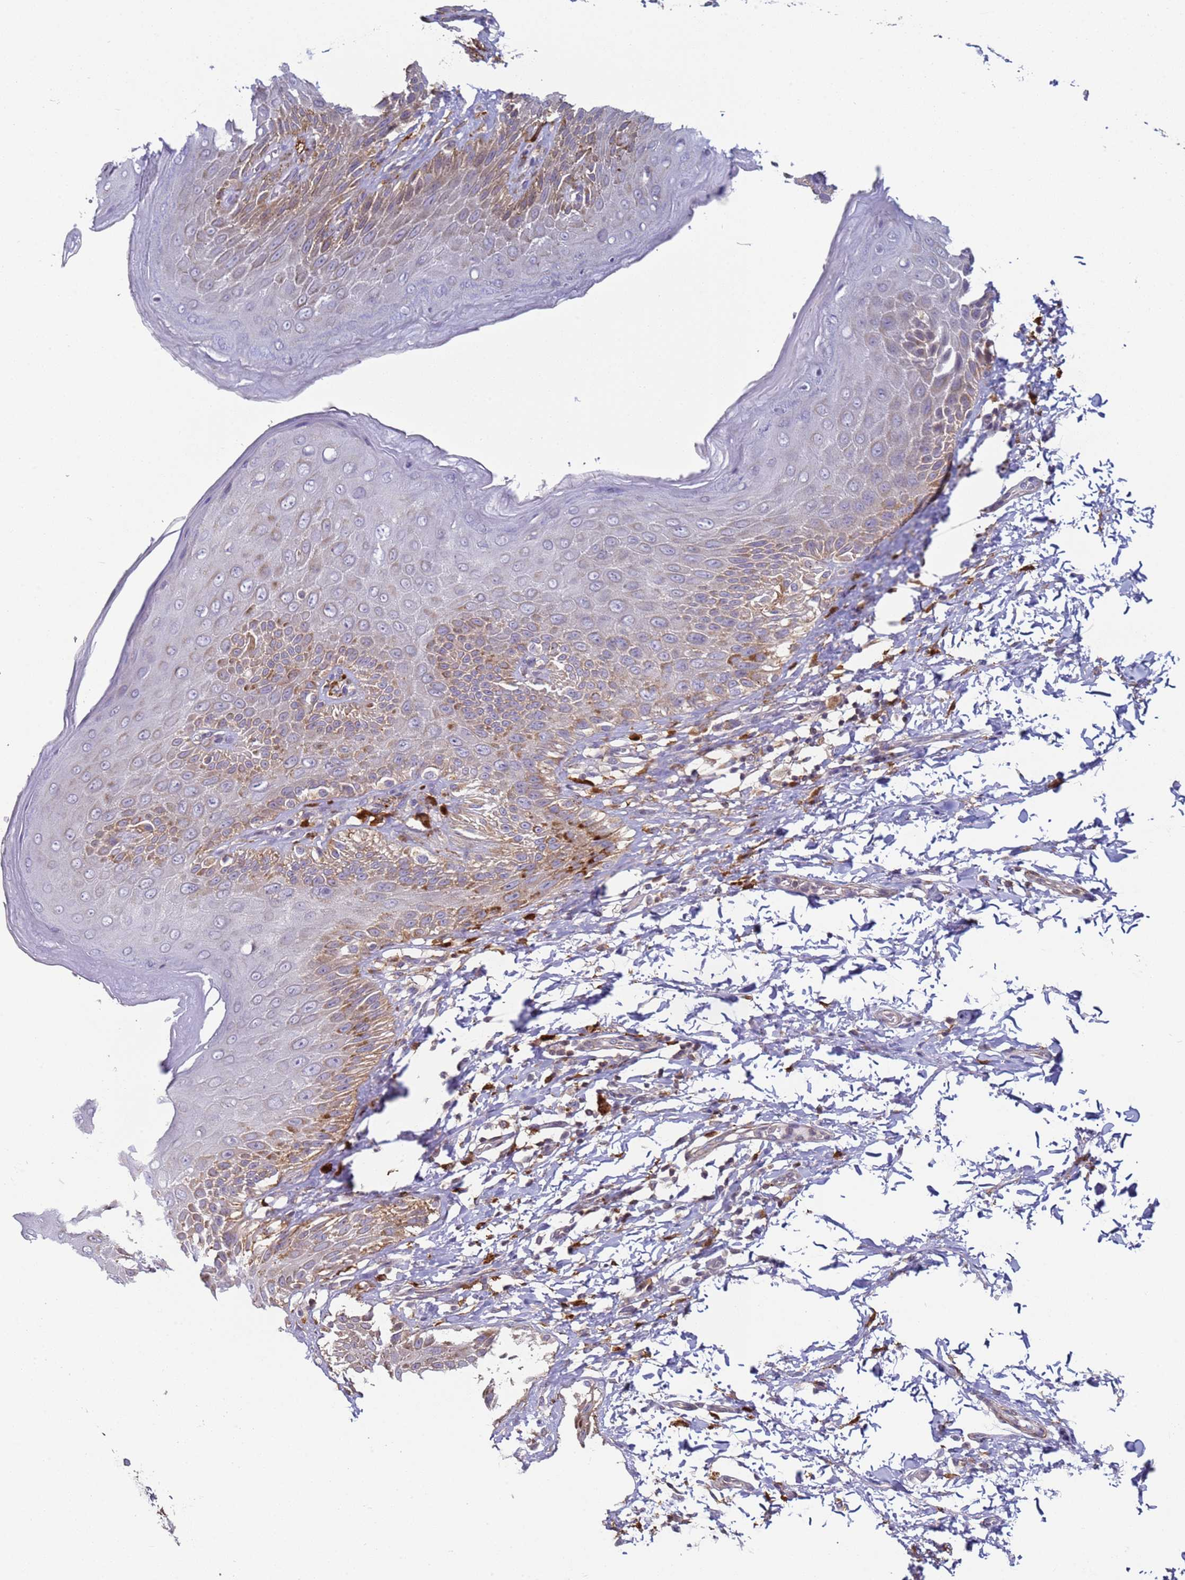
{"staining": {"intensity": "moderate", "quantity": "<25%", "location": "cytoplasmic/membranous"}, "tissue": "skin", "cell_type": "Epidermal cells", "image_type": "normal", "snomed": [{"axis": "morphology", "description": "Normal tissue, NOS"}, {"axis": "topography", "description": "Anal"}], "caption": "This histopathology image demonstrates unremarkable skin stained with immunohistochemistry to label a protein in brown. The cytoplasmic/membranous of epidermal cells show moderate positivity for the protein. Nuclei are counter-stained blue.", "gene": "SNAPC4", "patient": {"sex": "male", "age": 44}}